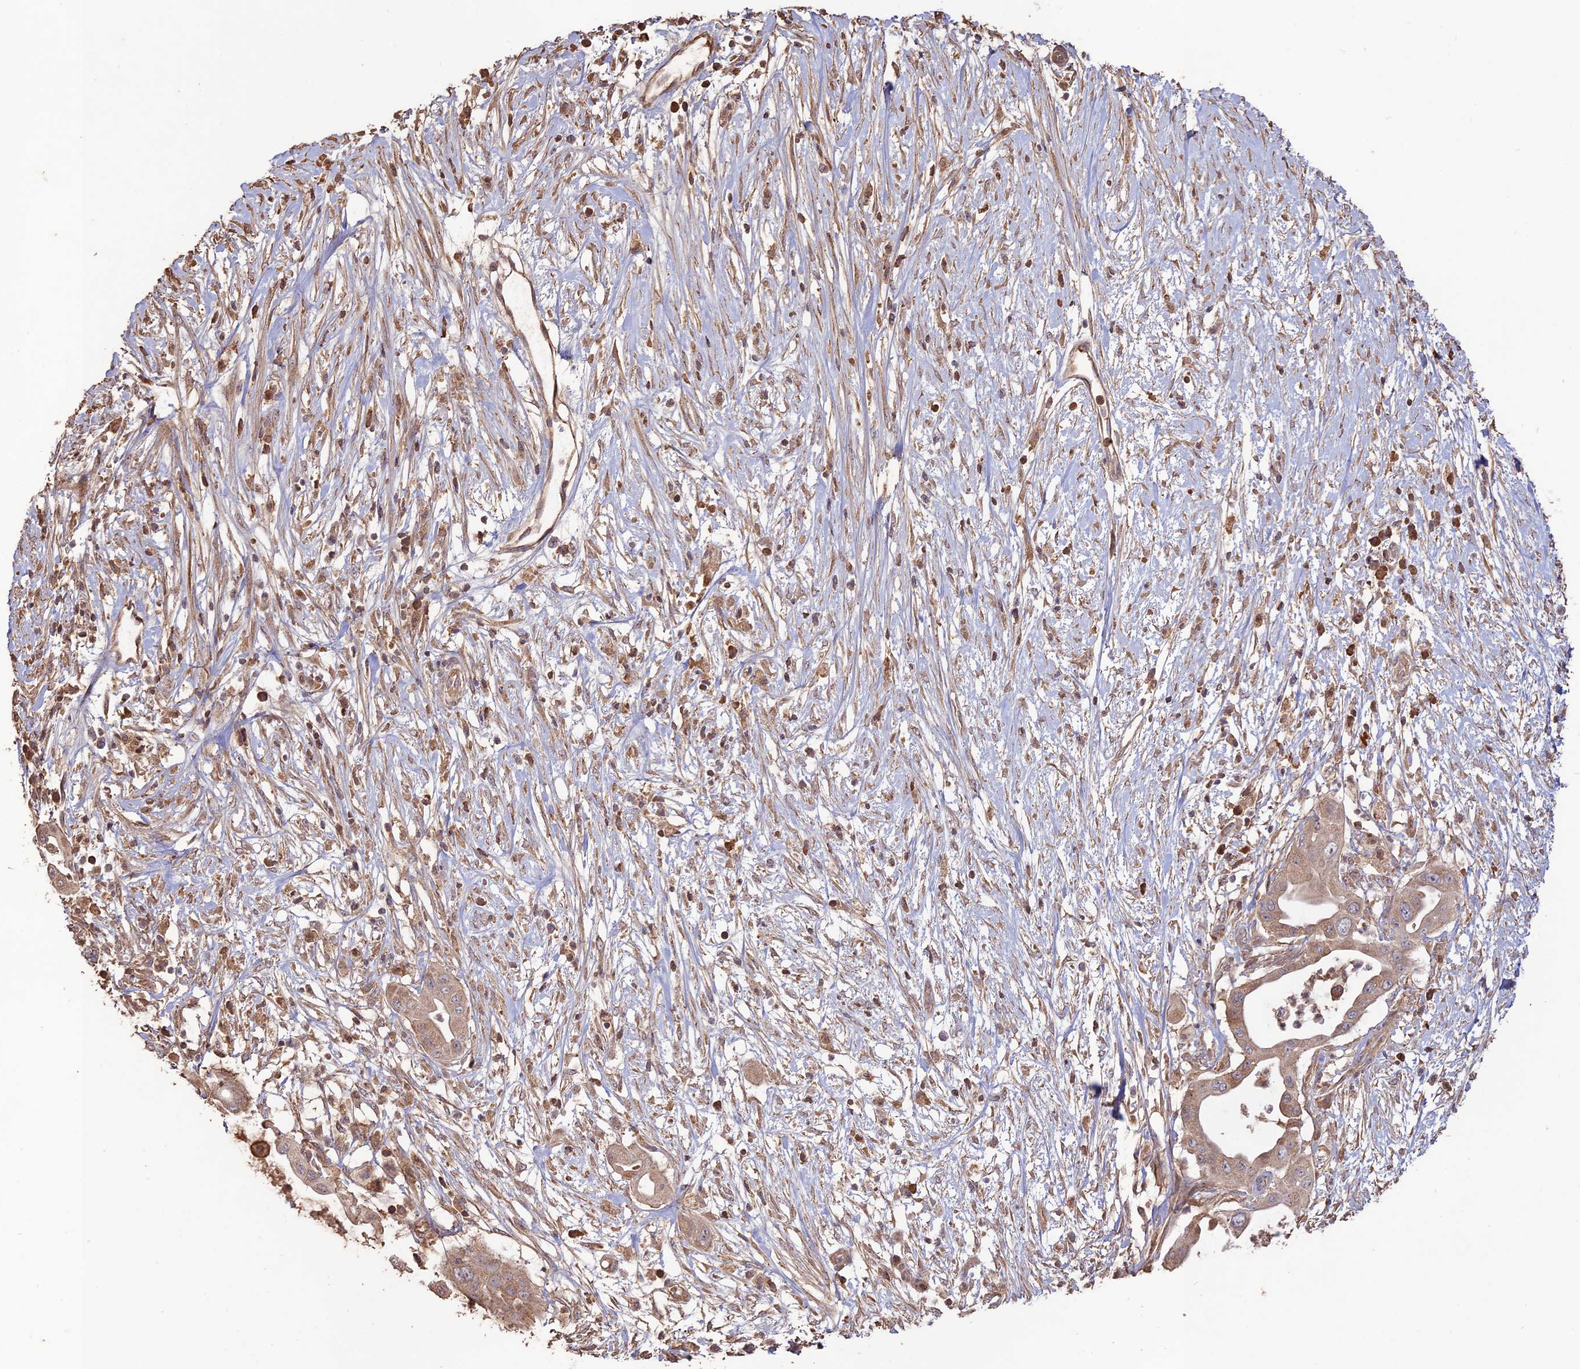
{"staining": {"intensity": "moderate", "quantity": "<25%", "location": "cytoplasmic/membranous"}, "tissue": "pancreatic cancer", "cell_type": "Tumor cells", "image_type": "cancer", "snomed": [{"axis": "morphology", "description": "Adenocarcinoma, NOS"}, {"axis": "topography", "description": "Pancreas"}], "caption": "Immunohistochemical staining of human pancreatic cancer reveals low levels of moderate cytoplasmic/membranous protein expression in about <25% of tumor cells.", "gene": "LAYN", "patient": {"sex": "male", "age": 68}}